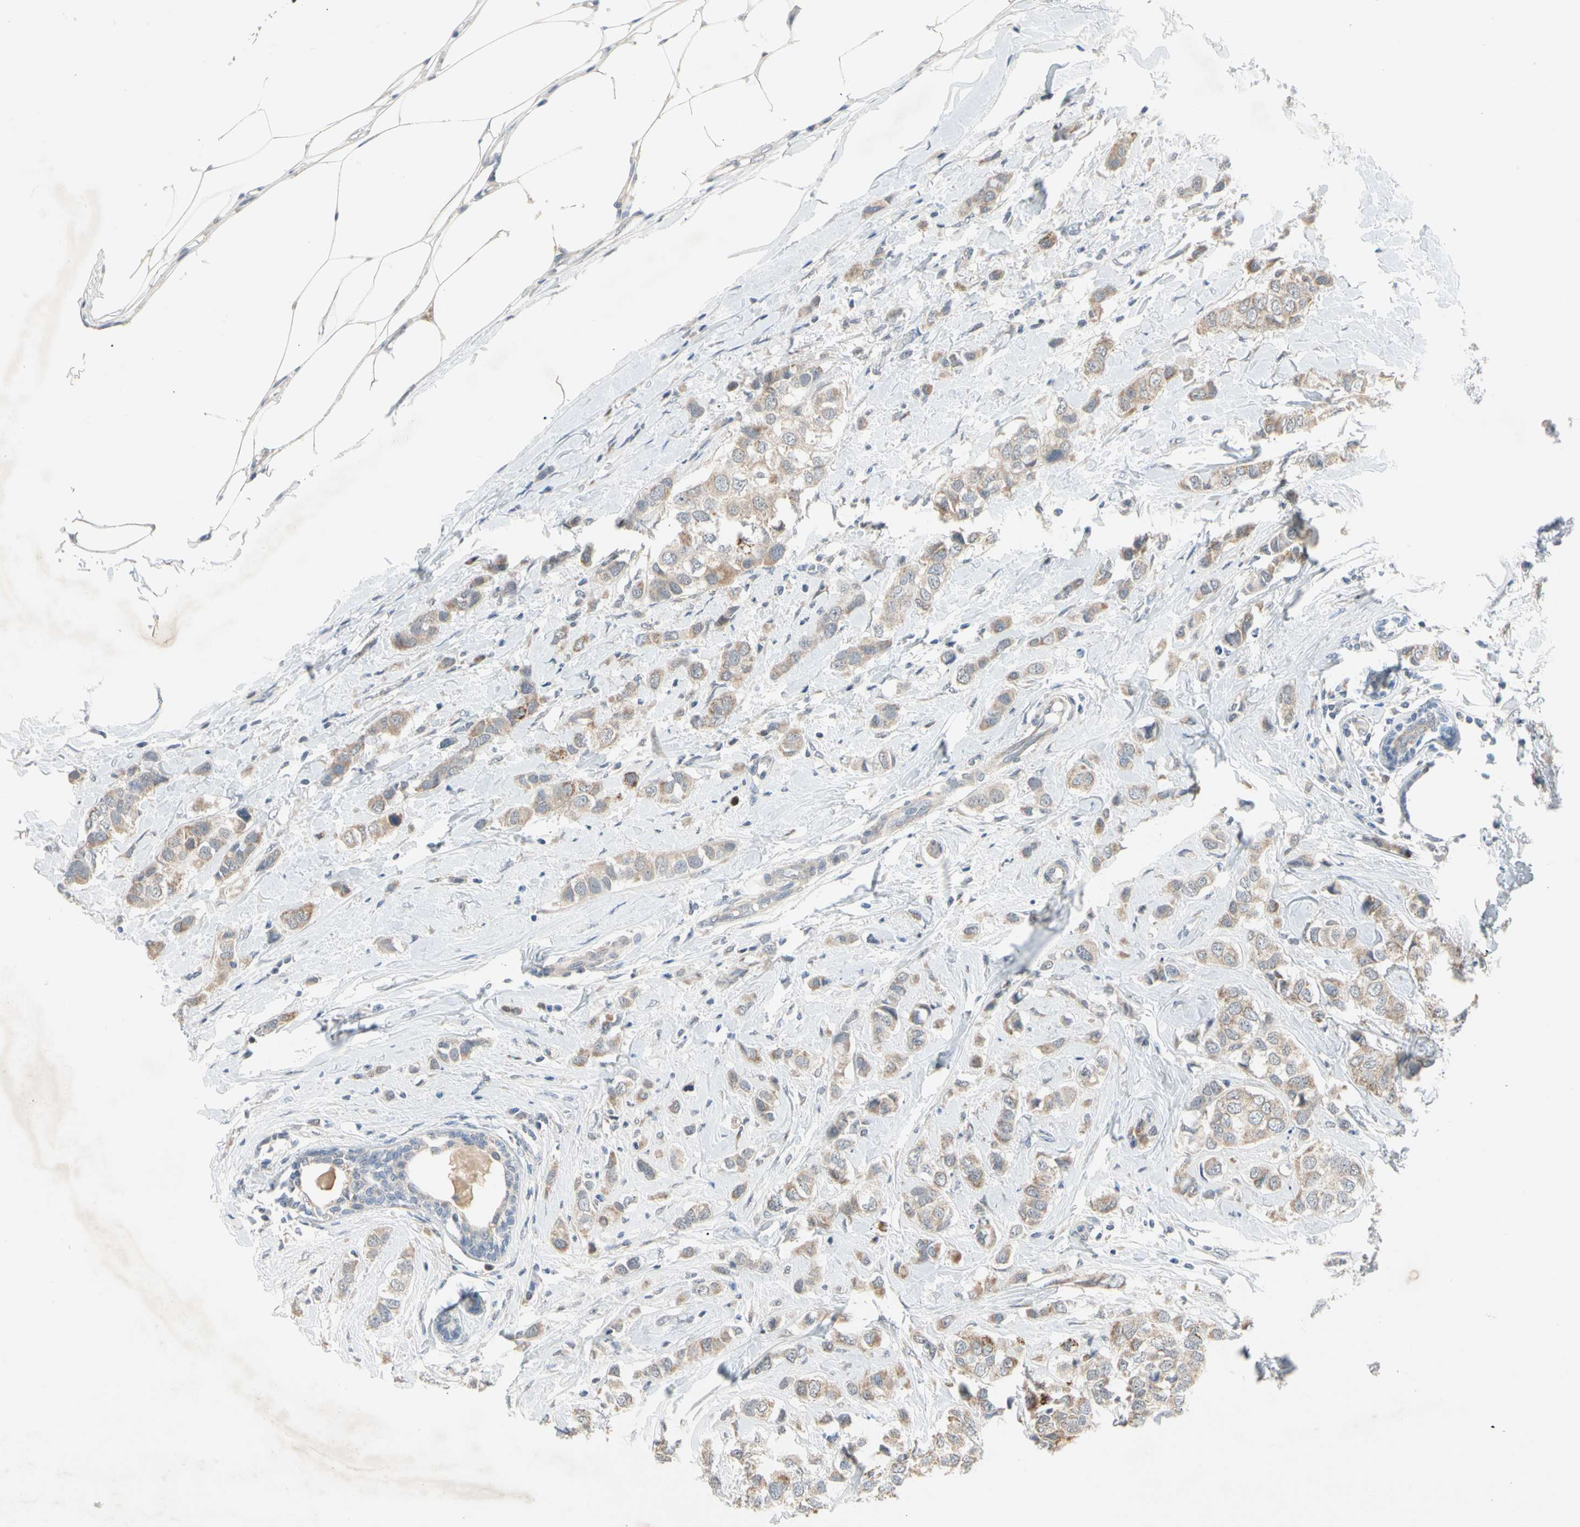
{"staining": {"intensity": "weak", "quantity": ">75%", "location": "cytoplasmic/membranous"}, "tissue": "breast cancer", "cell_type": "Tumor cells", "image_type": "cancer", "snomed": [{"axis": "morphology", "description": "Duct carcinoma"}, {"axis": "topography", "description": "Breast"}], "caption": "Immunohistochemistry (IHC) histopathology image of human breast cancer stained for a protein (brown), which exhibits low levels of weak cytoplasmic/membranous positivity in approximately >75% of tumor cells.", "gene": "MARK1", "patient": {"sex": "female", "age": 50}}